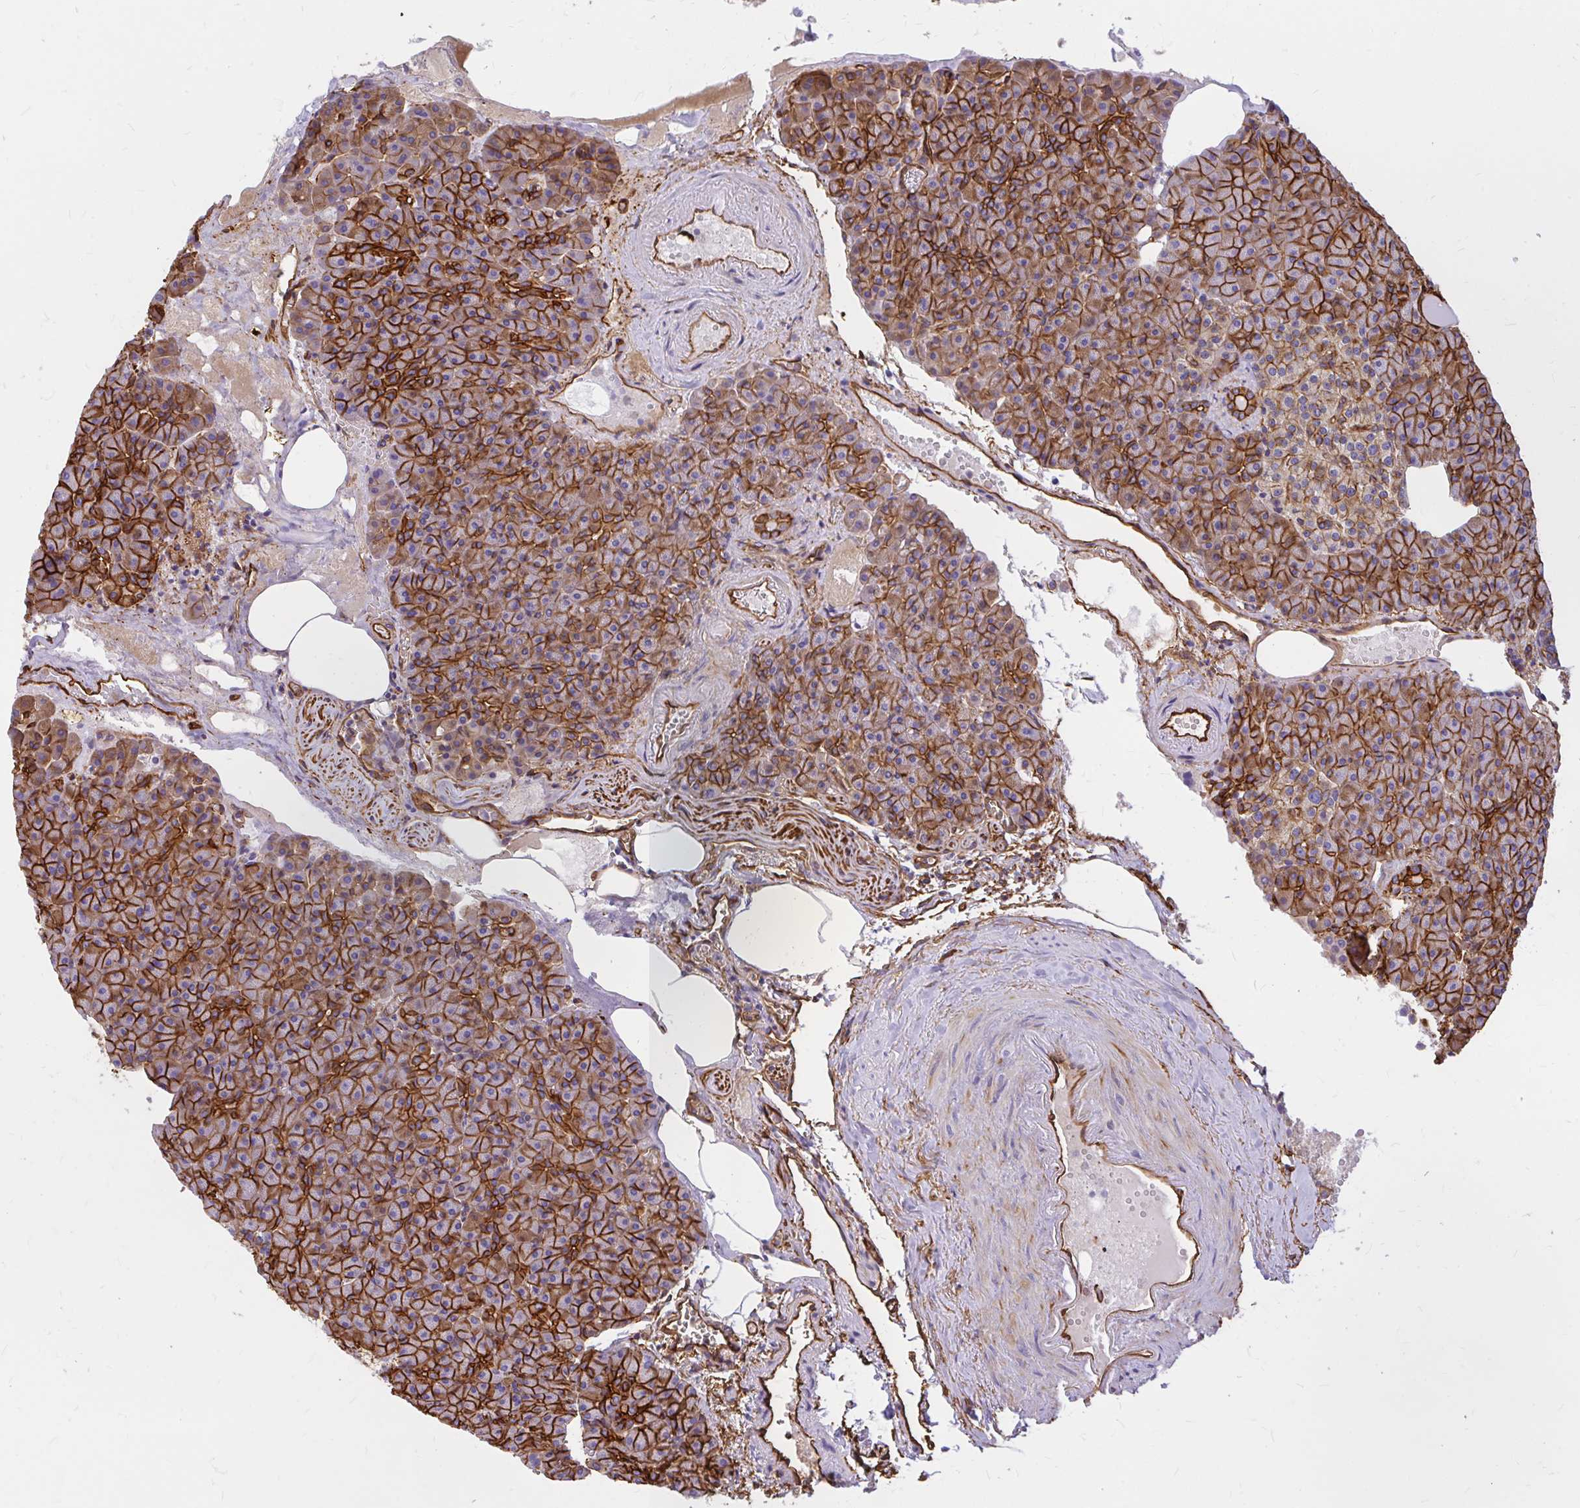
{"staining": {"intensity": "strong", "quantity": "25%-75%", "location": "cytoplasmic/membranous"}, "tissue": "pancreas", "cell_type": "Exocrine glandular cells", "image_type": "normal", "snomed": [{"axis": "morphology", "description": "Normal tissue, NOS"}, {"axis": "topography", "description": "Pancreas"}], "caption": "Immunohistochemistry (DAB (3,3'-diaminobenzidine)) staining of unremarkable human pancreas displays strong cytoplasmic/membranous protein staining in approximately 25%-75% of exocrine glandular cells.", "gene": "MAP1LC3B2", "patient": {"sex": "female", "age": 74}}